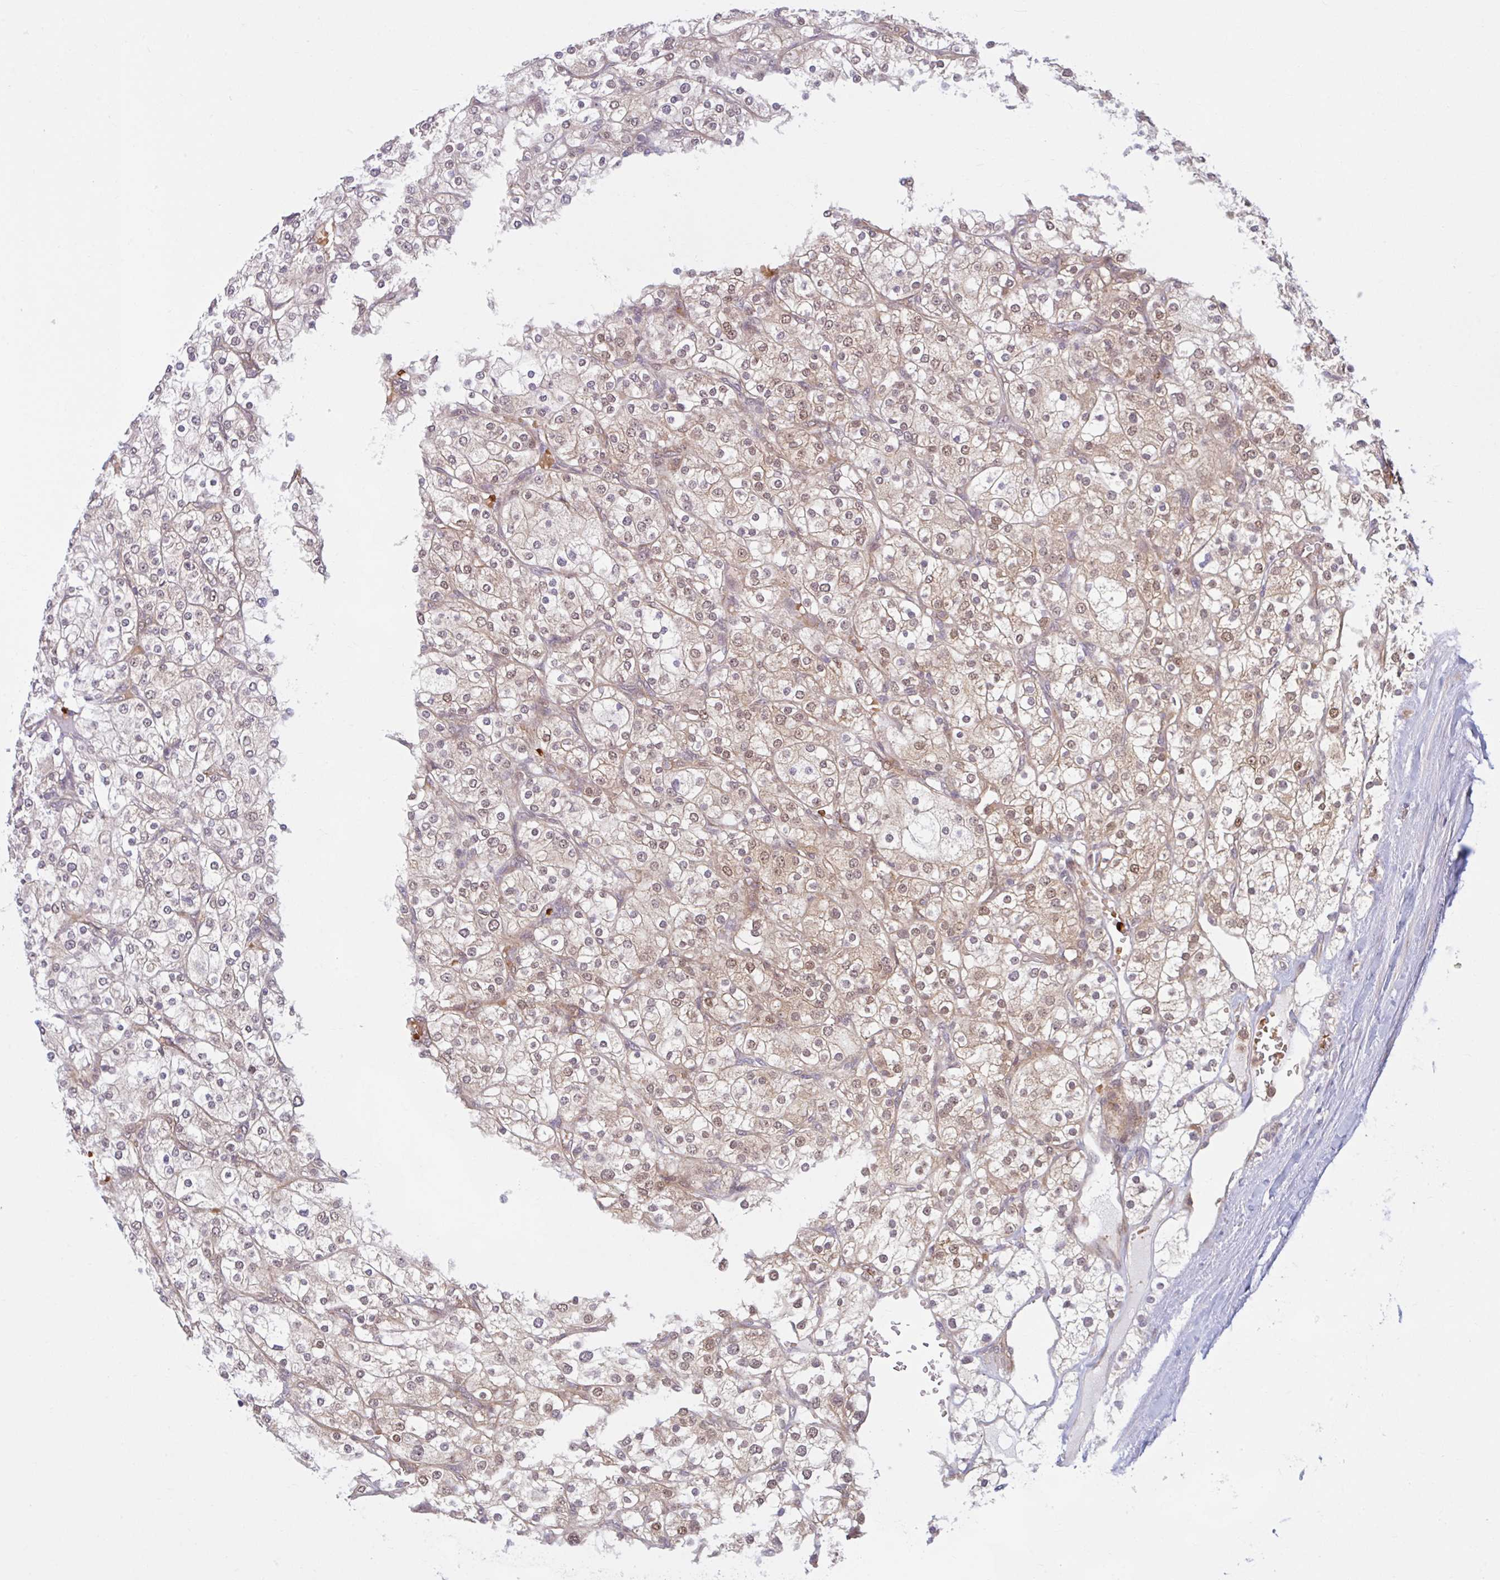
{"staining": {"intensity": "weak", "quantity": ">75%", "location": "cytoplasmic/membranous,nuclear"}, "tissue": "renal cancer", "cell_type": "Tumor cells", "image_type": "cancer", "snomed": [{"axis": "morphology", "description": "Adenocarcinoma, NOS"}, {"axis": "topography", "description": "Kidney"}], "caption": "Renal cancer was stained to show a protein in brown. There is low levels of weak cytoplasmic/membranous and nuclear expression in about >75% of tumor cells.", "gene": "HMBS", "patient": {"sex": "male", "age": 80}}